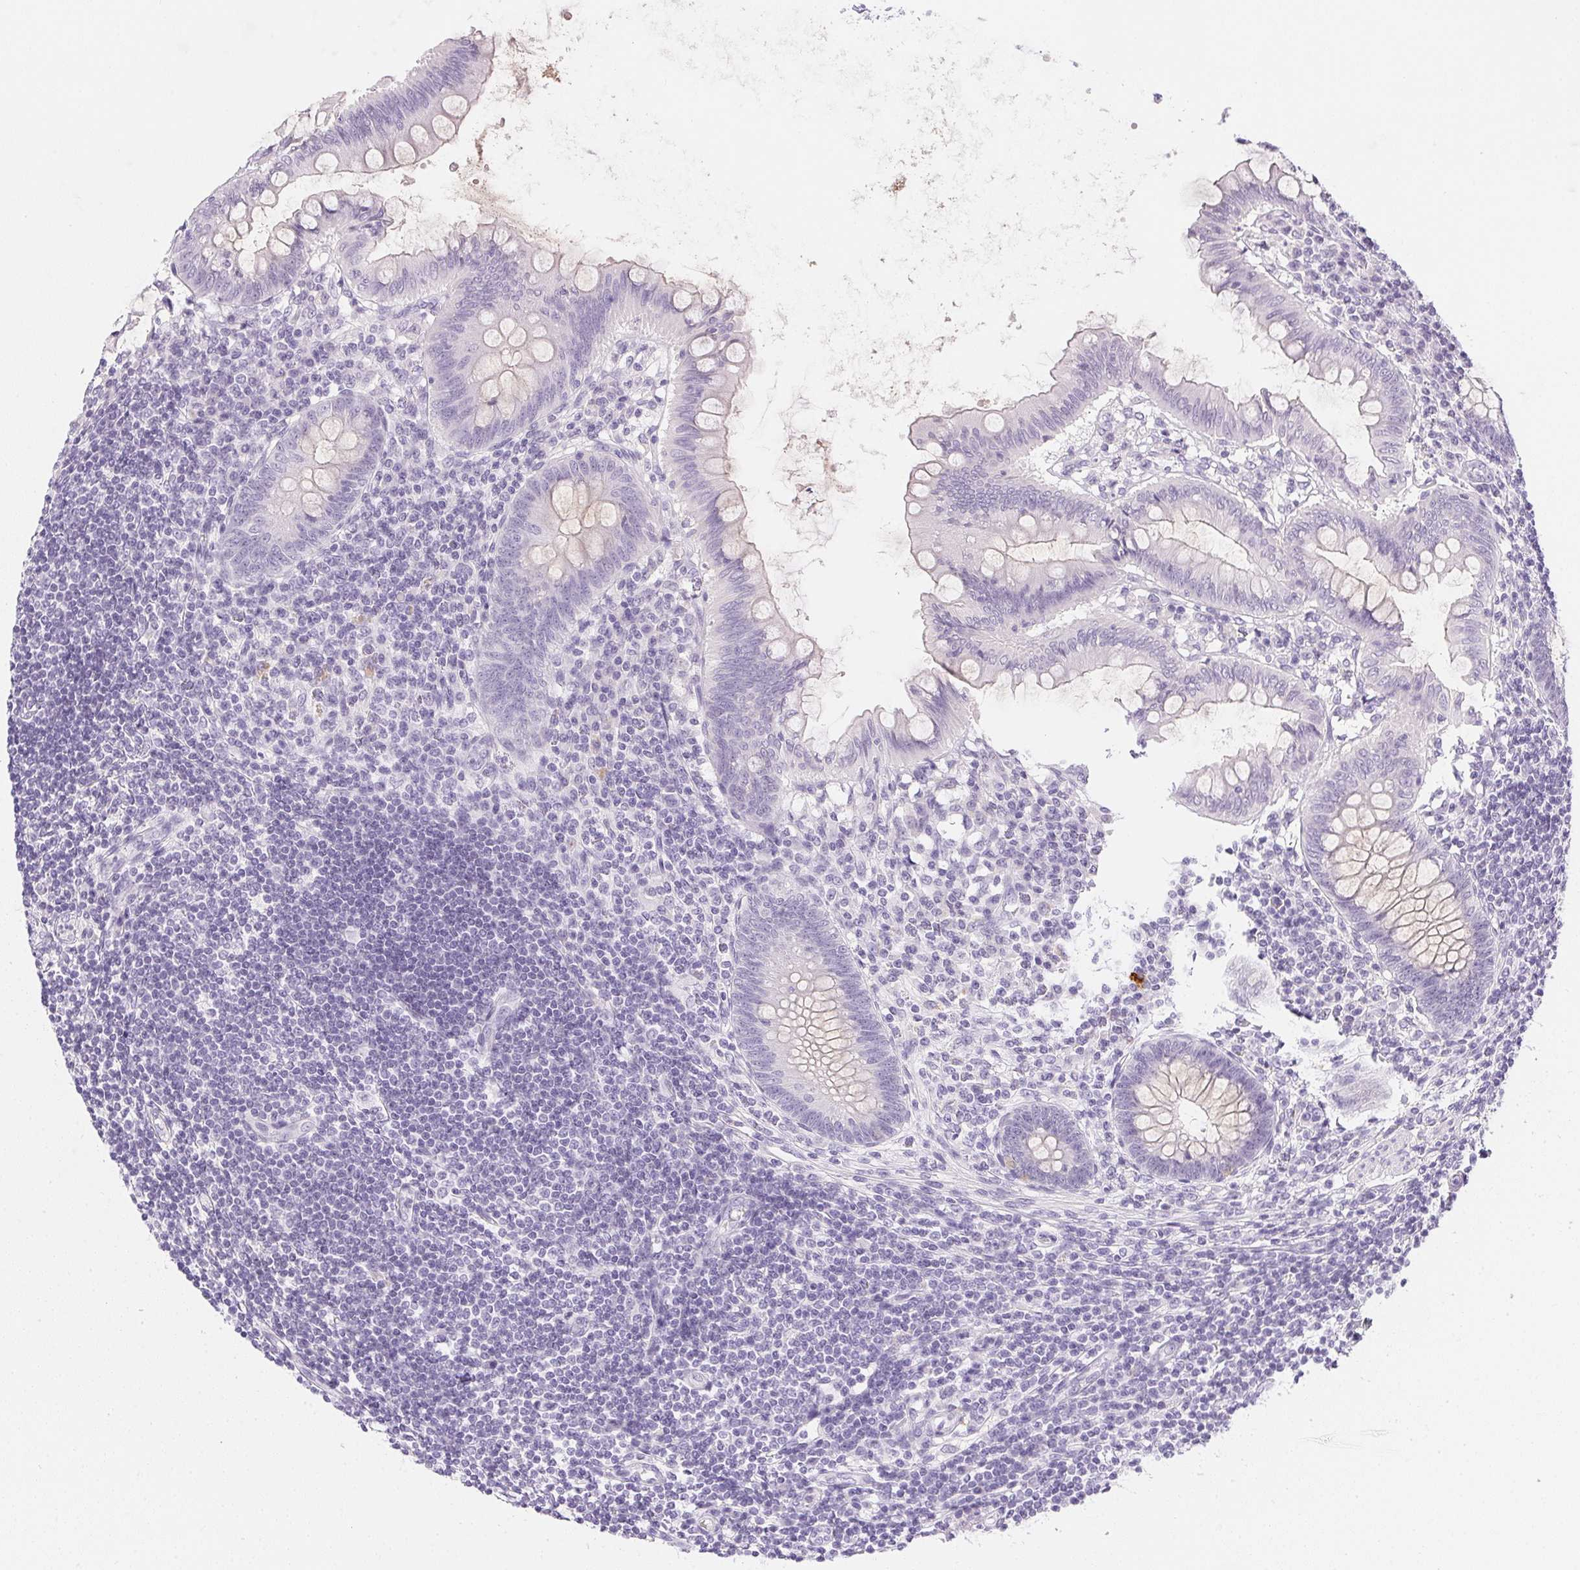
{"staining": {"intensity": "negative", "quantity": "none", "location": "none"}, "tissue": "appendix", "cell_type": "Glandular cells", "image_type": "normal", "snomed": [{"axis": "morphology", "description": "Normal tissue, NOS"}, {"axis": "topography", "description": "Appendix"}], "caption": "The photomicrograph demonstrates no significant expression in glandular cells of appendix.", "gene": "PPY", "patient": {"sex": "female", "age": 57}}